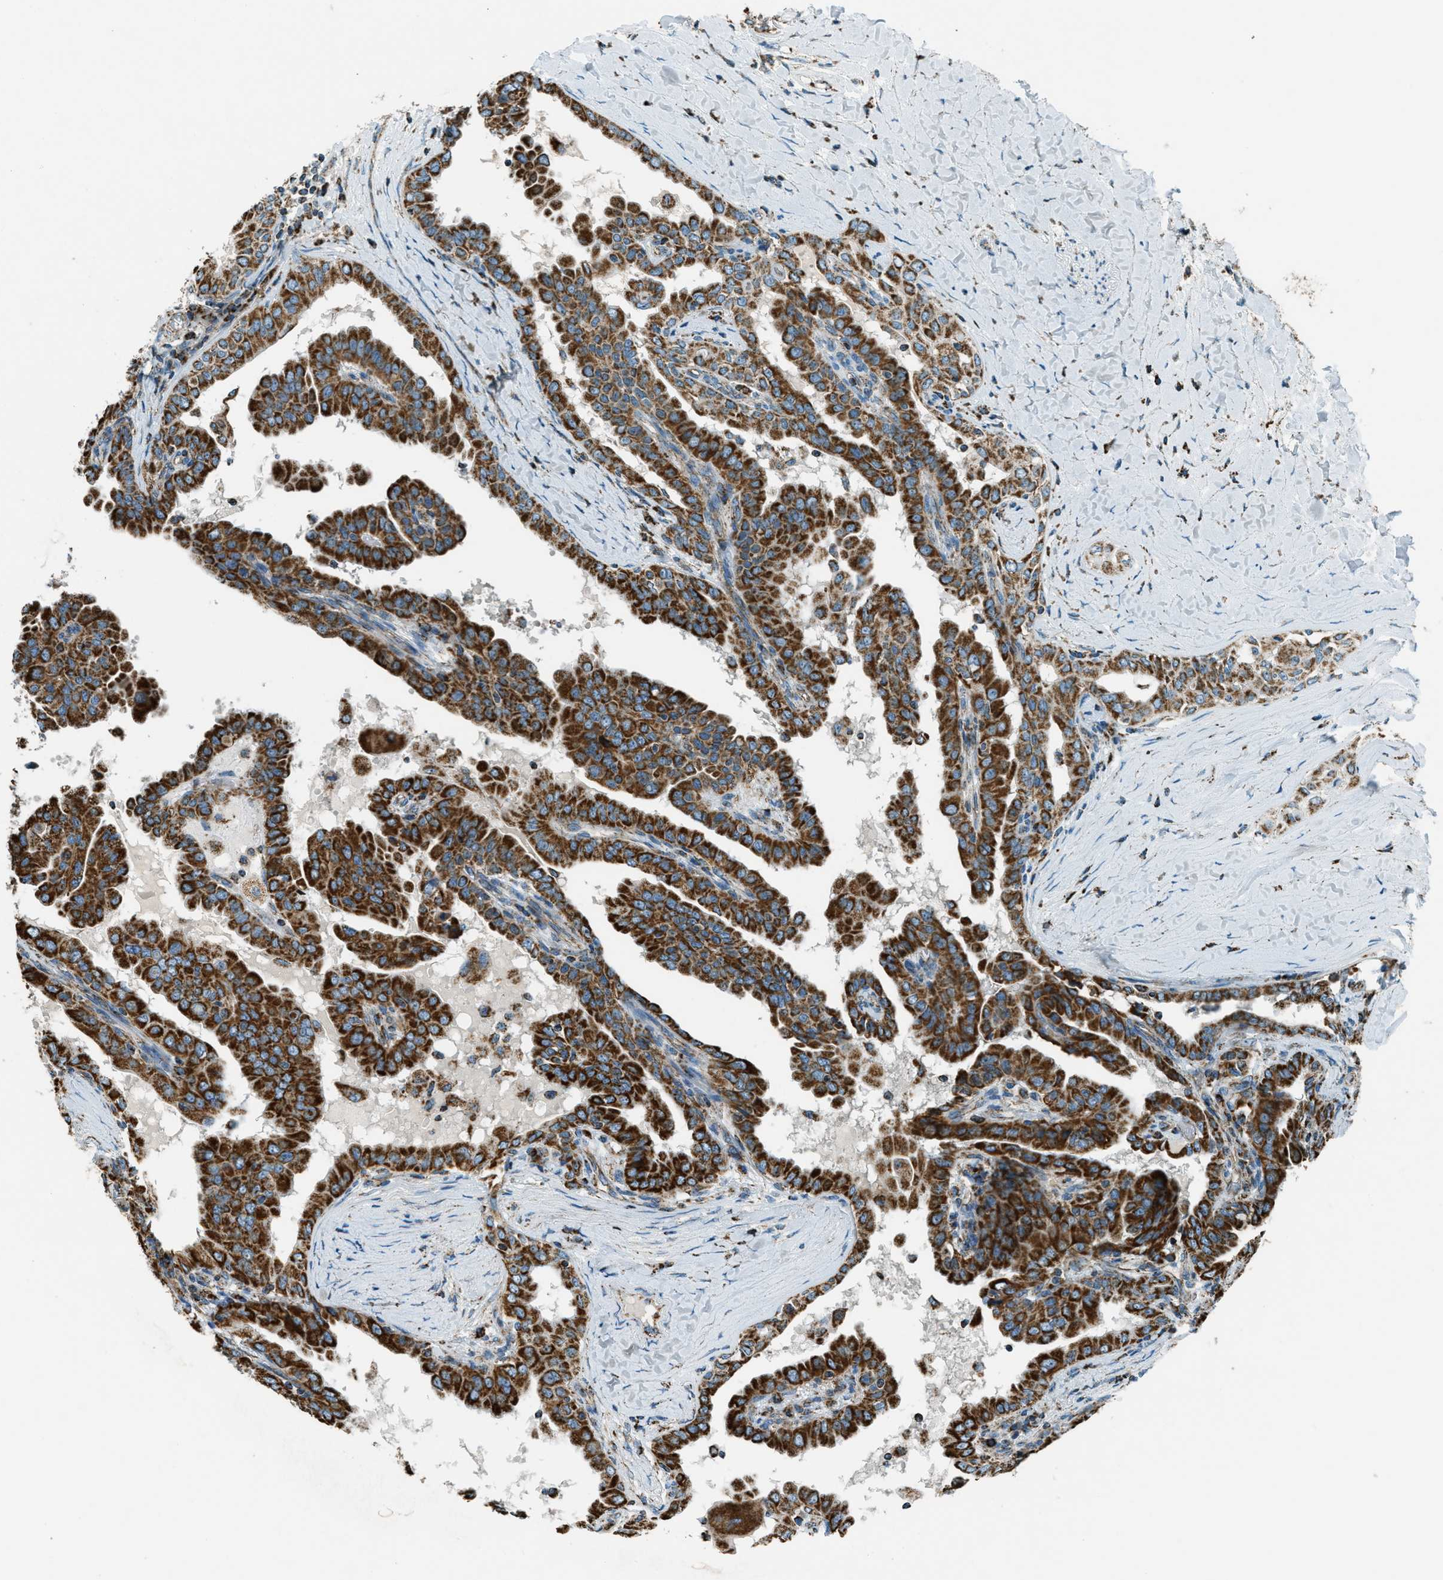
{"staining": {"intensity": "strong", "quantity": ">75%", "location": "cytoplasmic/membranous"}, "tissue": "thyroid cancer", "cell_type": "Tumor cells", "image_type": "cancer", "snomed": [{"axis": "morphology", "description": "Papillary adenocarcinoma, NOS"}, {"axis": "topography", "description": "Thyroid gland"}], "caption": "An immunohistochemistry (IHC) photomicrograph of neoplastic tissue is shown. Protein staining in brown highlights strong cytoplasmic/membranous positivity in thyroid cancer within tumor cells. (Stains: DAB in brown, nuclei in blue, Microscopy: brightfield microscopy at high magnification).", "gene": "CHST15", "patient": {"sex": "male", "age": 33}}